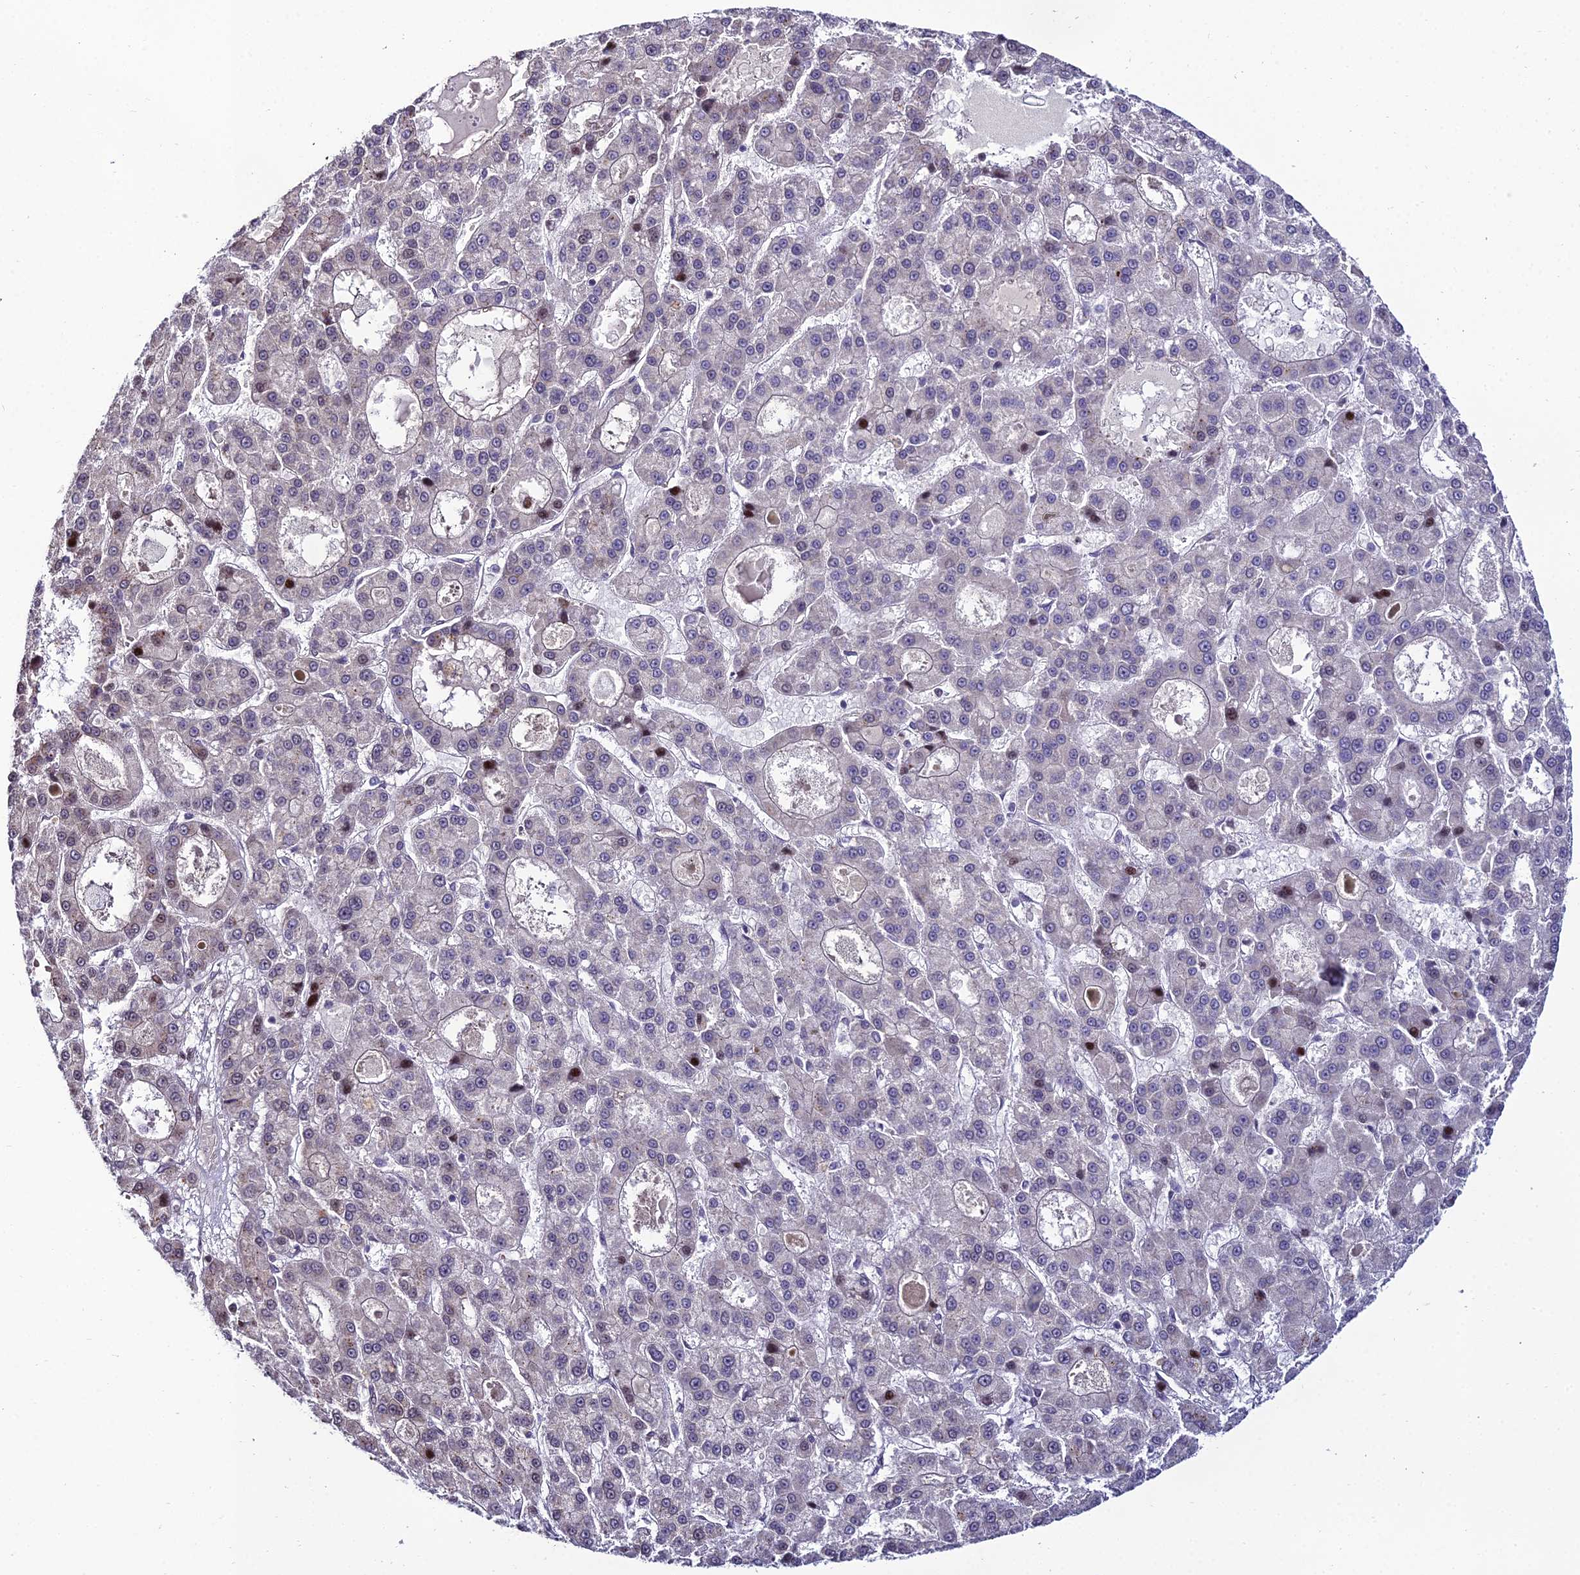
{"staining": {"intensity": "moderate", "quantity": "25%-75%", "location": "nuclear"}, "tissue": "liver cancer", "cell_type": "Tumor cells", "image_type": "cancer", "snomed": [{"axis": "morphology", "description": "Carcinoma, Hepatocellular, NOS"}, {"axis": "topography", "description": "Liver"}], "caption": "IHC staining of hepatocellular carcinoma (liver), which demonstrates medium levels of moderate nuclear staining in approximately 25%-75% of tumor cells indicating moderate nuclear protein positivity. The staining was performed using DAB (brown) for protein detection and nuclei were counterstained in hematoxylin (blue).", "gene": "ZNF707", "patient": {"sex": "male", "age": 70}}